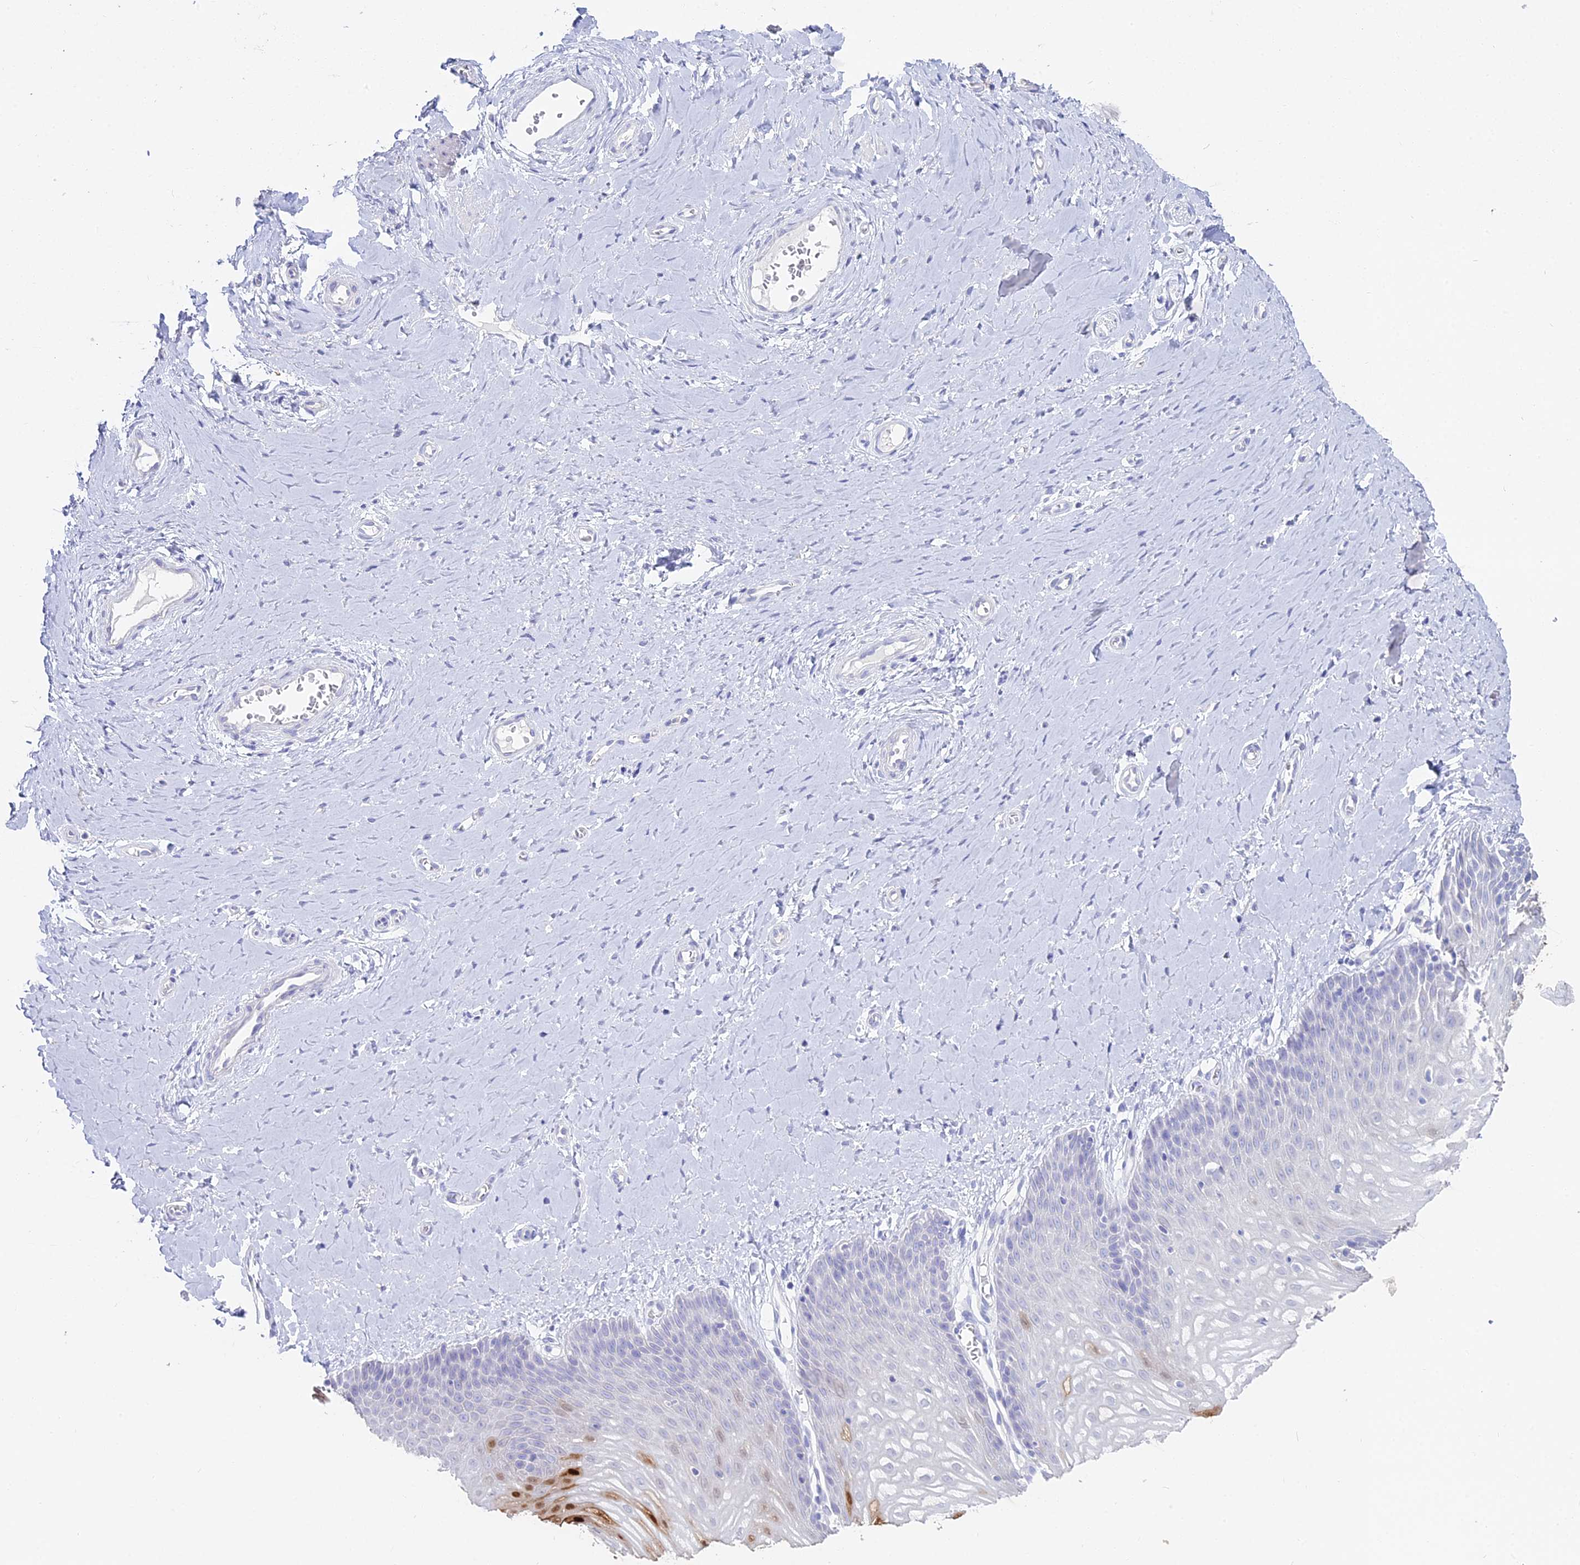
{"staining": {"intensity": "strong", "quantity": "<25%", "location": "cytoplasmic/membranous,nuclear"}, "tissue": "vagina", "cell_type": "Squamous epithelial cells", "image_type": "normal", "snomed": [{"axis": "morphology", "description": "Normal tissue, NOS"}, {"axis": "topography", "description": "Vagina"}], "caption": "Human vagina stained for a protein (brown) reveals strong cytoplasmic/membranous,nuclear positive positivity in approximately <25% of squamous epithelial cells.", "gene": "S100A7", "patient": {"sex": "female", "age": 65}}